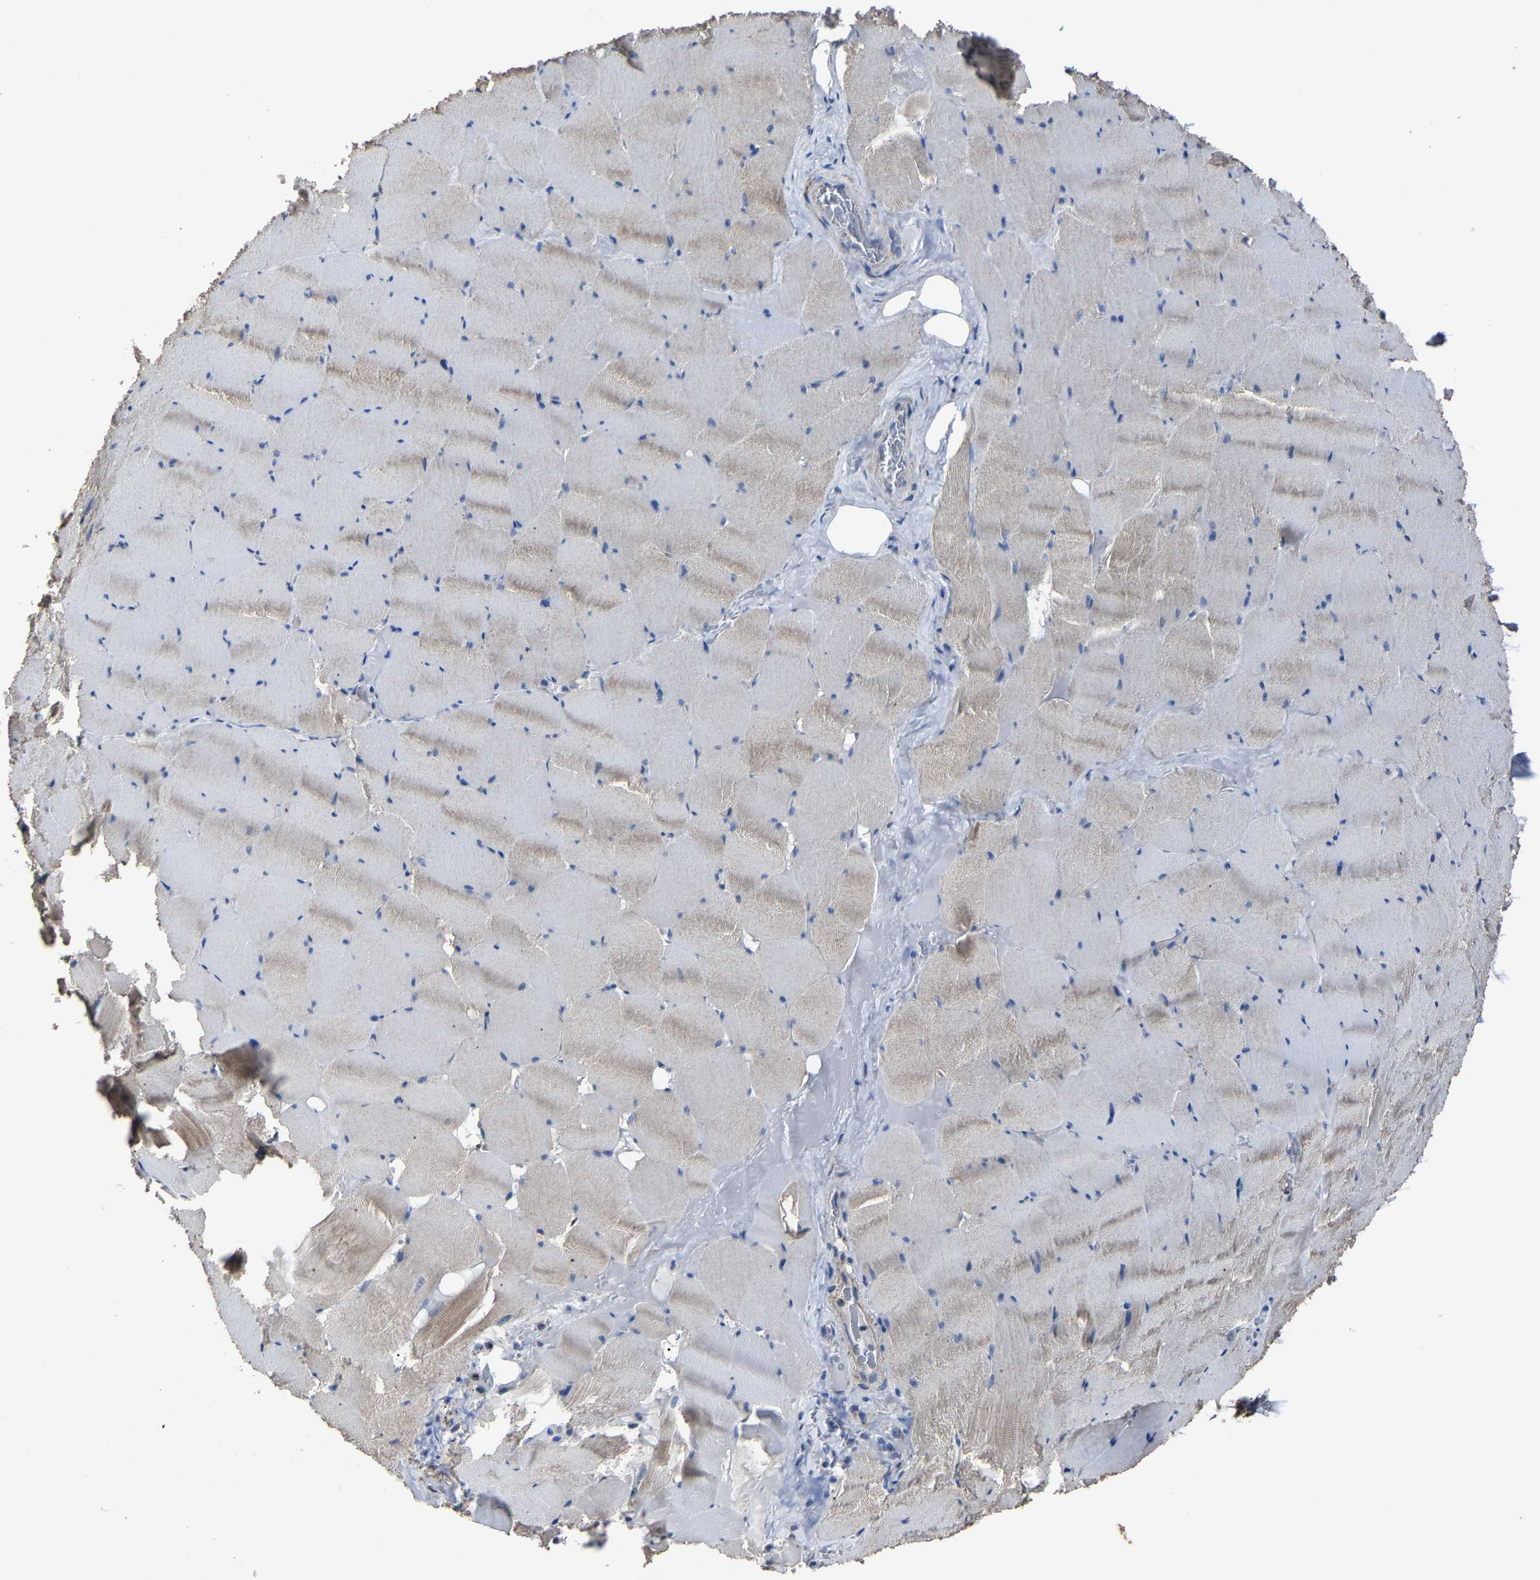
{"staining": {"intensity": "weak", "quantity": "25%-75%", "location": "cytoplasmic/membranous"}, "tissue": "skeletal muscle", "cell_type": "Myocytes", "image_type": "normal", "snomed": [{"axis": "morphology", "description": "Normal tissue, NOS"}, {"axis": "topography", "description": "Skeletal muscle"}], "caption": "Myocytes show low levels of weak cytoplasmic/membranous staining in about 25%-75% of cells in unremarkable human skeletal muscle. (DAB IHC, brown staining for protein, blue staining for nuclei).", "gene": "NDUFV3", "patient": {"sex": "male", "age": 62}}